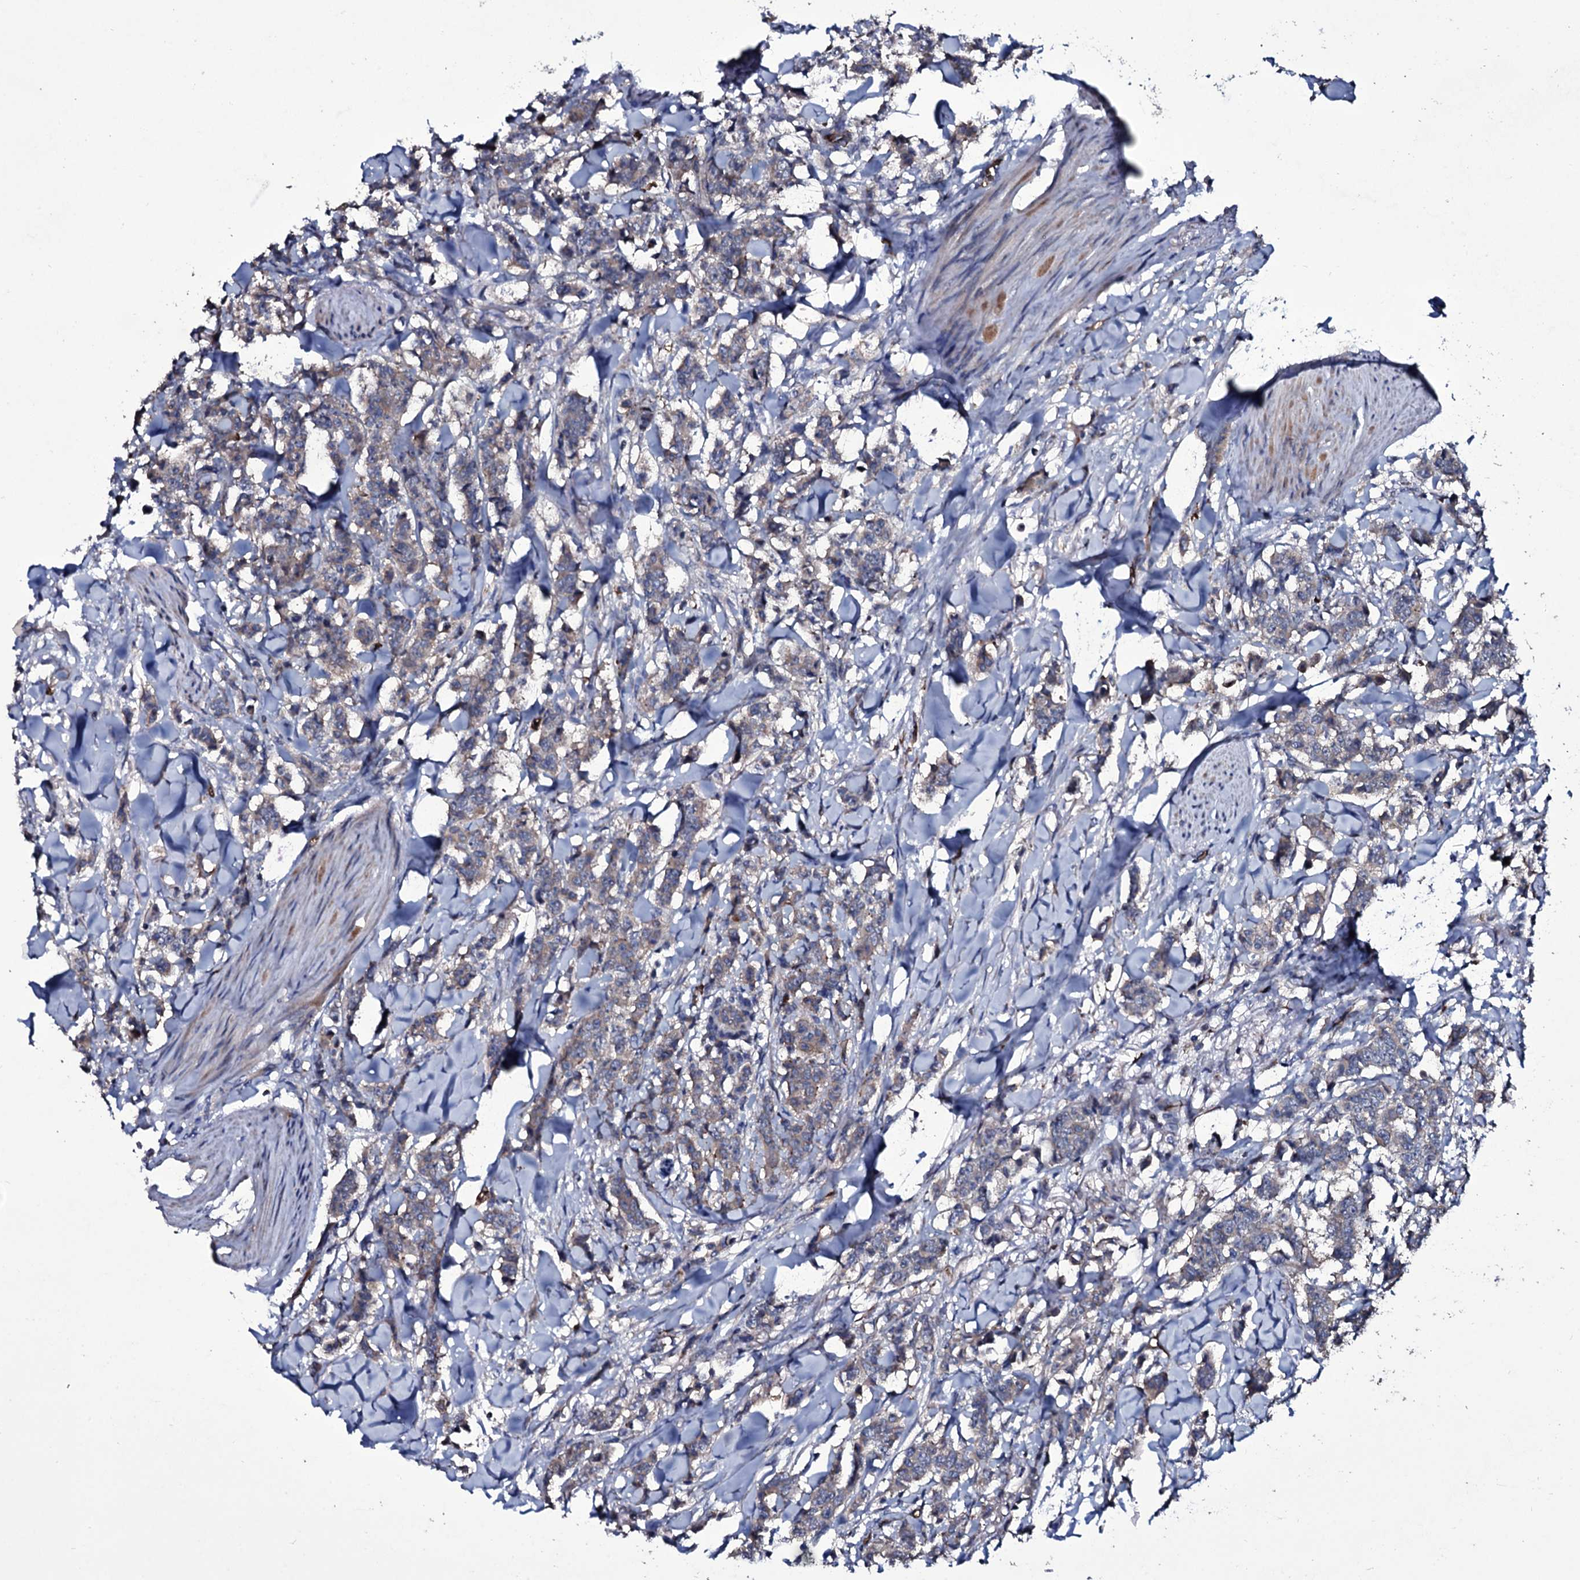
{"staining": {"intensity": "weak", "quantity": "<25%", "location": "cytoplasmic/membranous"}, "tissue": "breast cancer", "cell_type": "Tumor cells", "image_type": "cancer", "snomed": [{"axis": "morphology", "description": "Duct carcinoma"}, {"axis": "topography", "description": "Breast"}], "caption": "There is no significant expression in tumor cells of intraductal carcinoma (breast).", "gene": "ZSWIM8", "patient": {"sex": "female", "age": 40}}